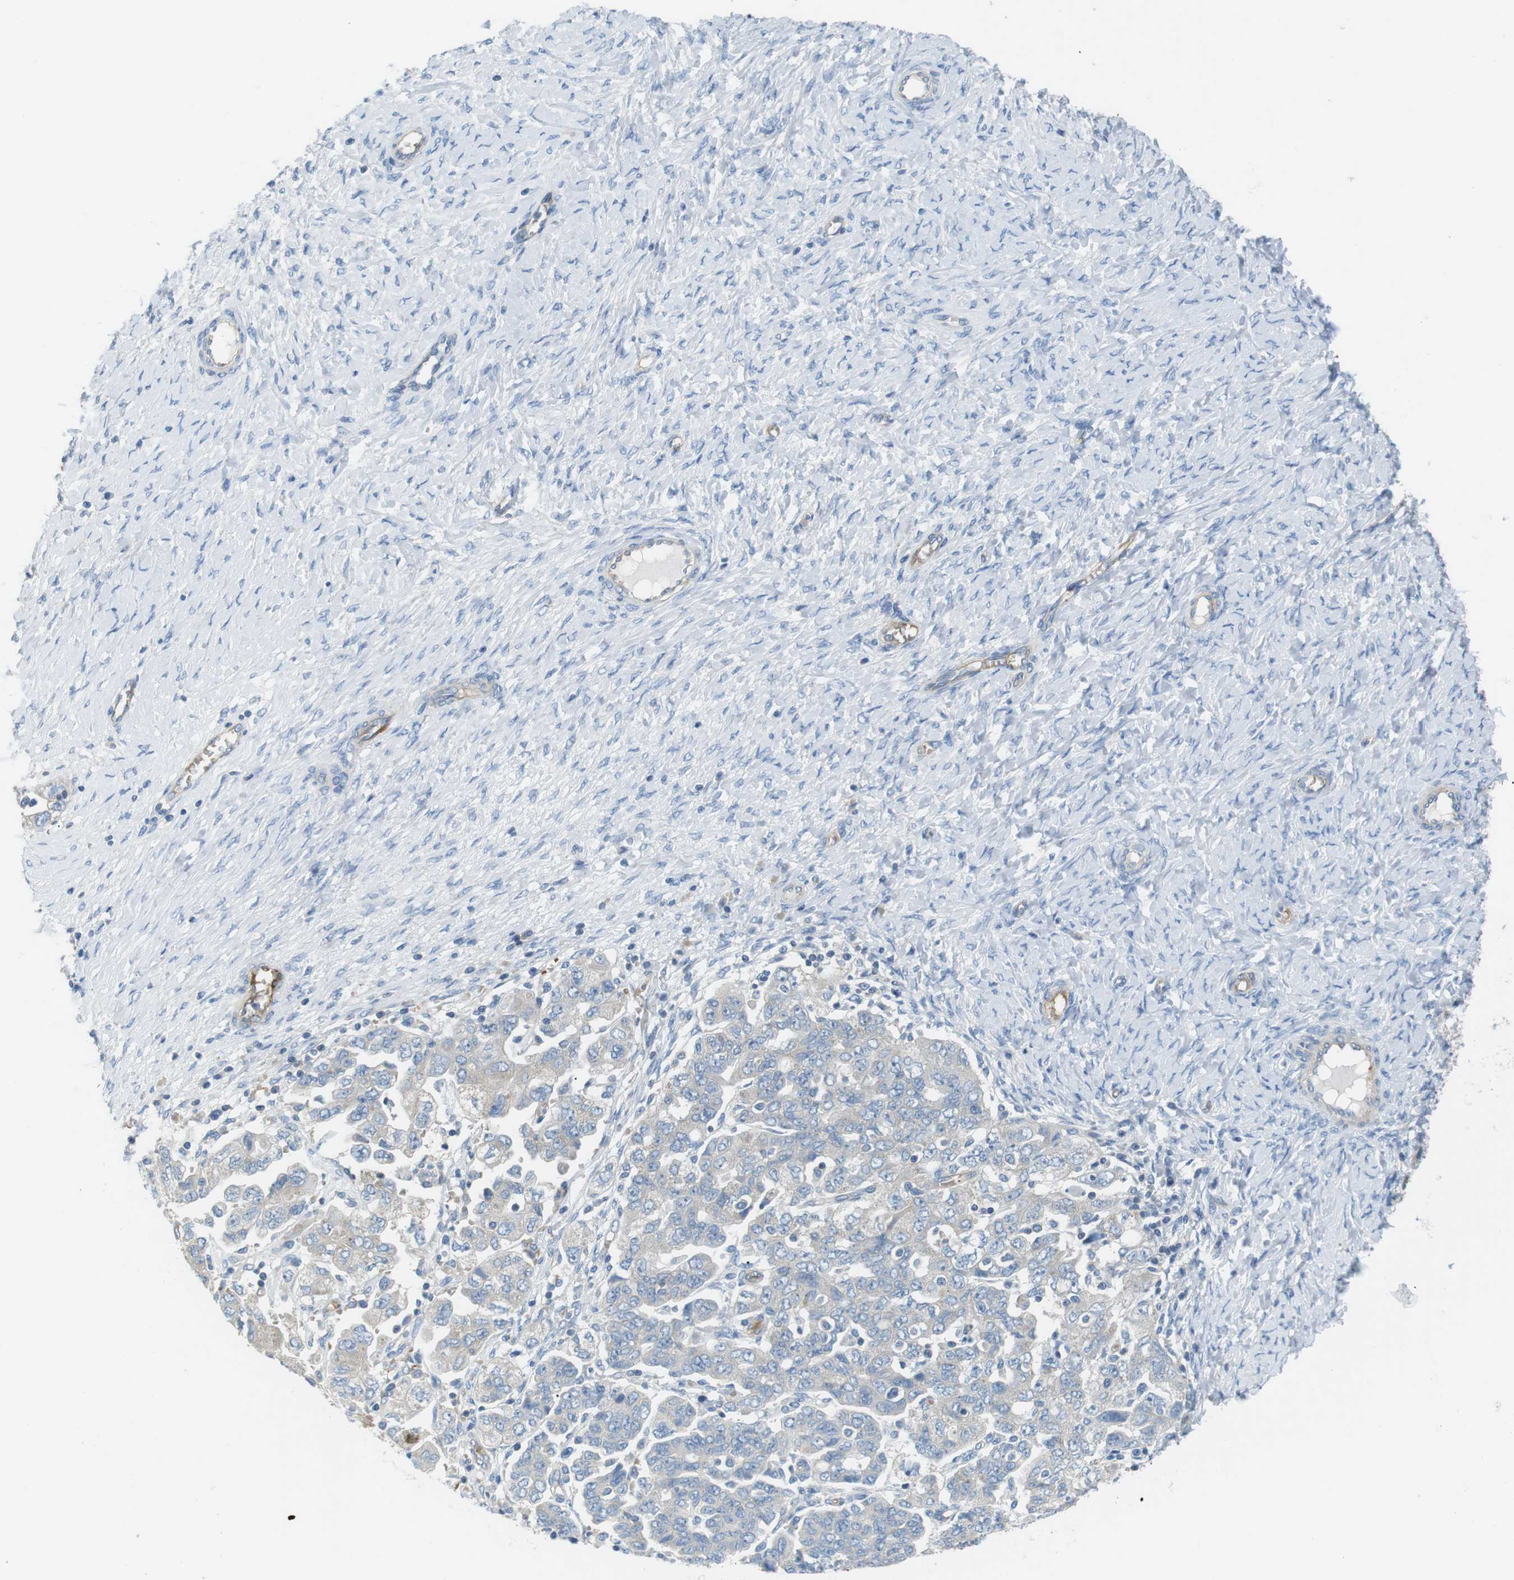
{"staining": {"intensity": "negative", "quantity": "none", "location": "none"}, "tissue": "ovarian cancer", "cell_type": "Tumor cells", "image_type": "cancer", "snomed": [{"axis": "morphology", "description": "Carcinoma, NOS"}, {"axis": "morphology", "description": "Cystadenocarcinoma, serous, NOS"}, {"axis": "topography", "description": "Ovary"}], "caption": "Protein analysis of ovarian serous cystadenocarcinoma displays no significant positivity in tumor cells.", "gene": "ADCY10", "patient": {"sex": "female", "age": 69}}